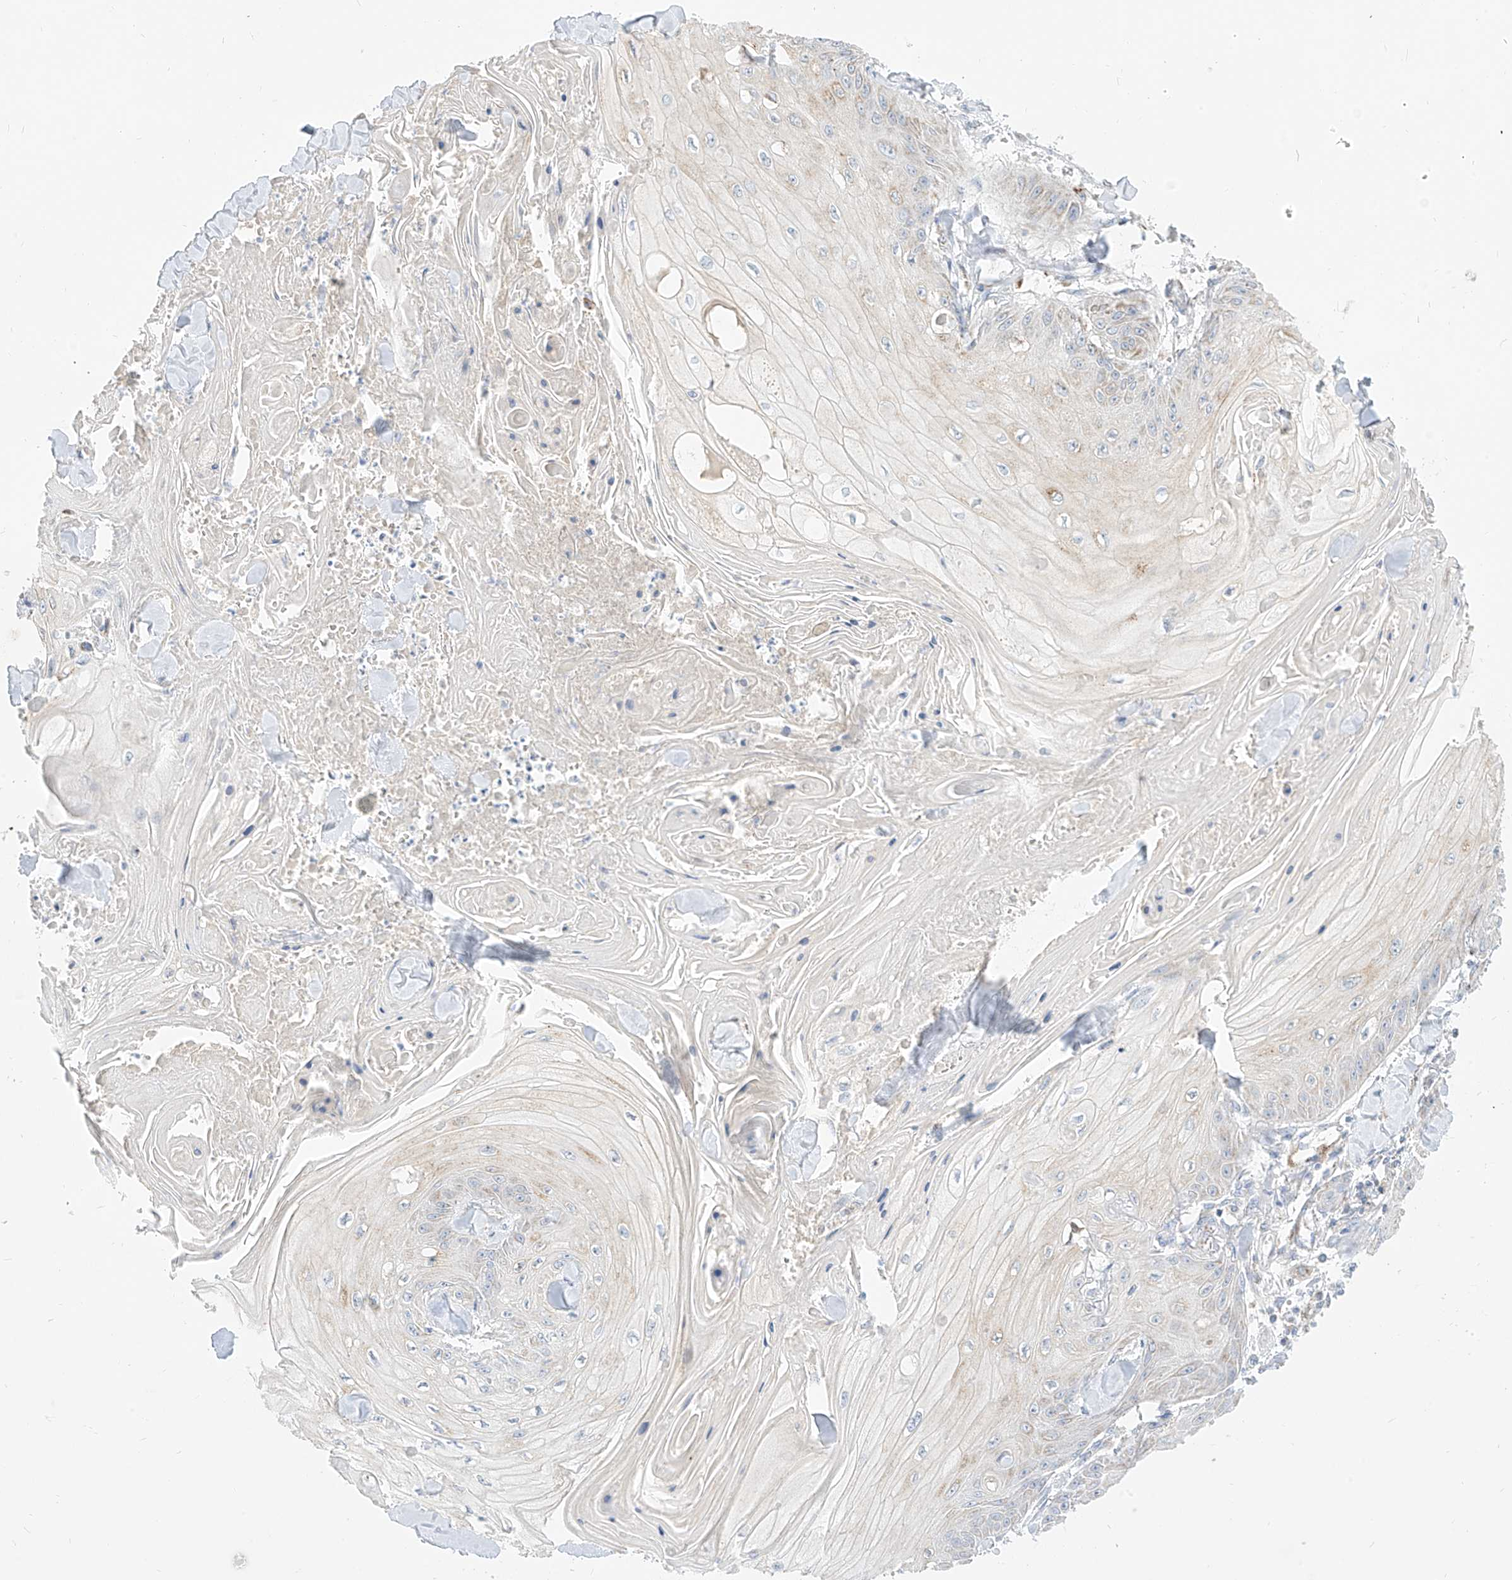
{"staining": {"intensity": "negative", "quantity": "none", "location": "none"}, "tissue": "skin cancer", "cell_type": "Tumor cells", "image_type": "cancer", "snomed": [{"axis": "morphology", "description": "Squamous cell carcinoma, NOS"}, {"axis": "topography", "description": "Skin"}], "caption": "A high-resolution image shows immunohistochemistry (IHC) staining of skin squamous cell carcinoma, which shows no significant positivity in tumor cells.", "gene": "RASA2", "patient": {"sex": "male", "age": 74}}